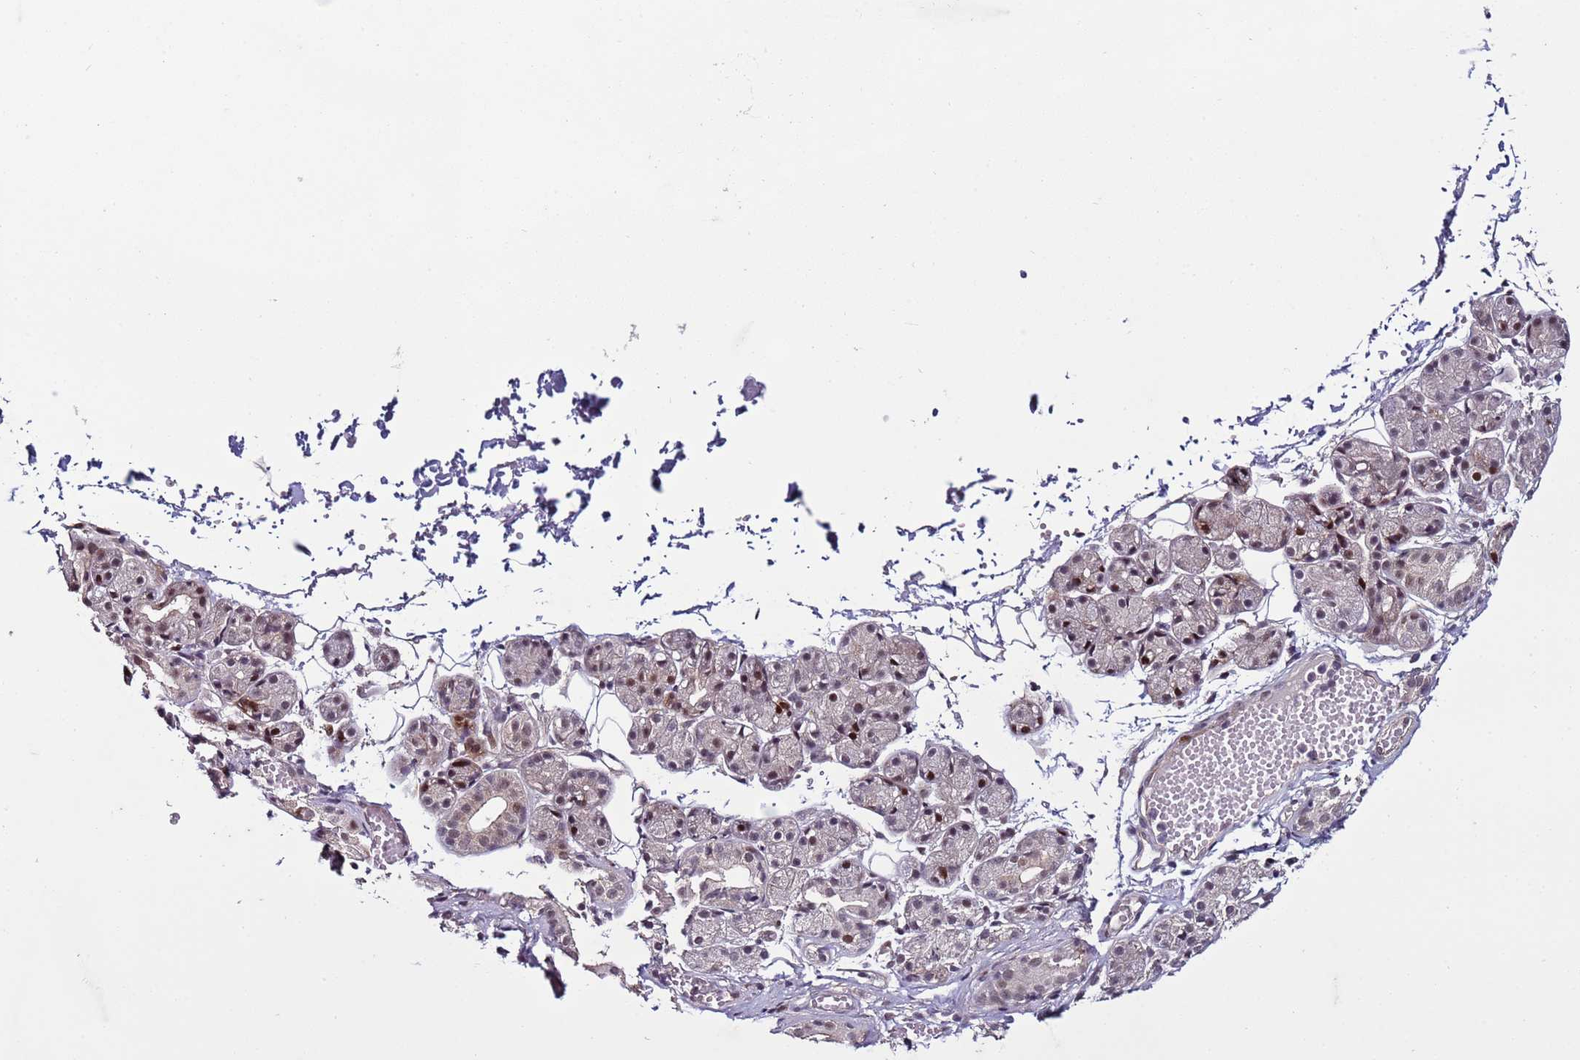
{"staining": {"intensity": "strong", "quantity": "<25%", "location": "nuclear"}, "tissue": "salivary gland", "cell_type": "Glandular cells", "image_type": "normal", "snomed": [{"axis": "morphology", "description": "Normal tissue, NOS"}, {"axis": "topography", "description": "Salivary gland"}], "caption": "Salivary gland stained with immunohistochemistry demonstrates strong nuclear positivity in about <25% of glandular cells.", "gene": "SHC3", "patient": {"sex": "male", "age": 63}}